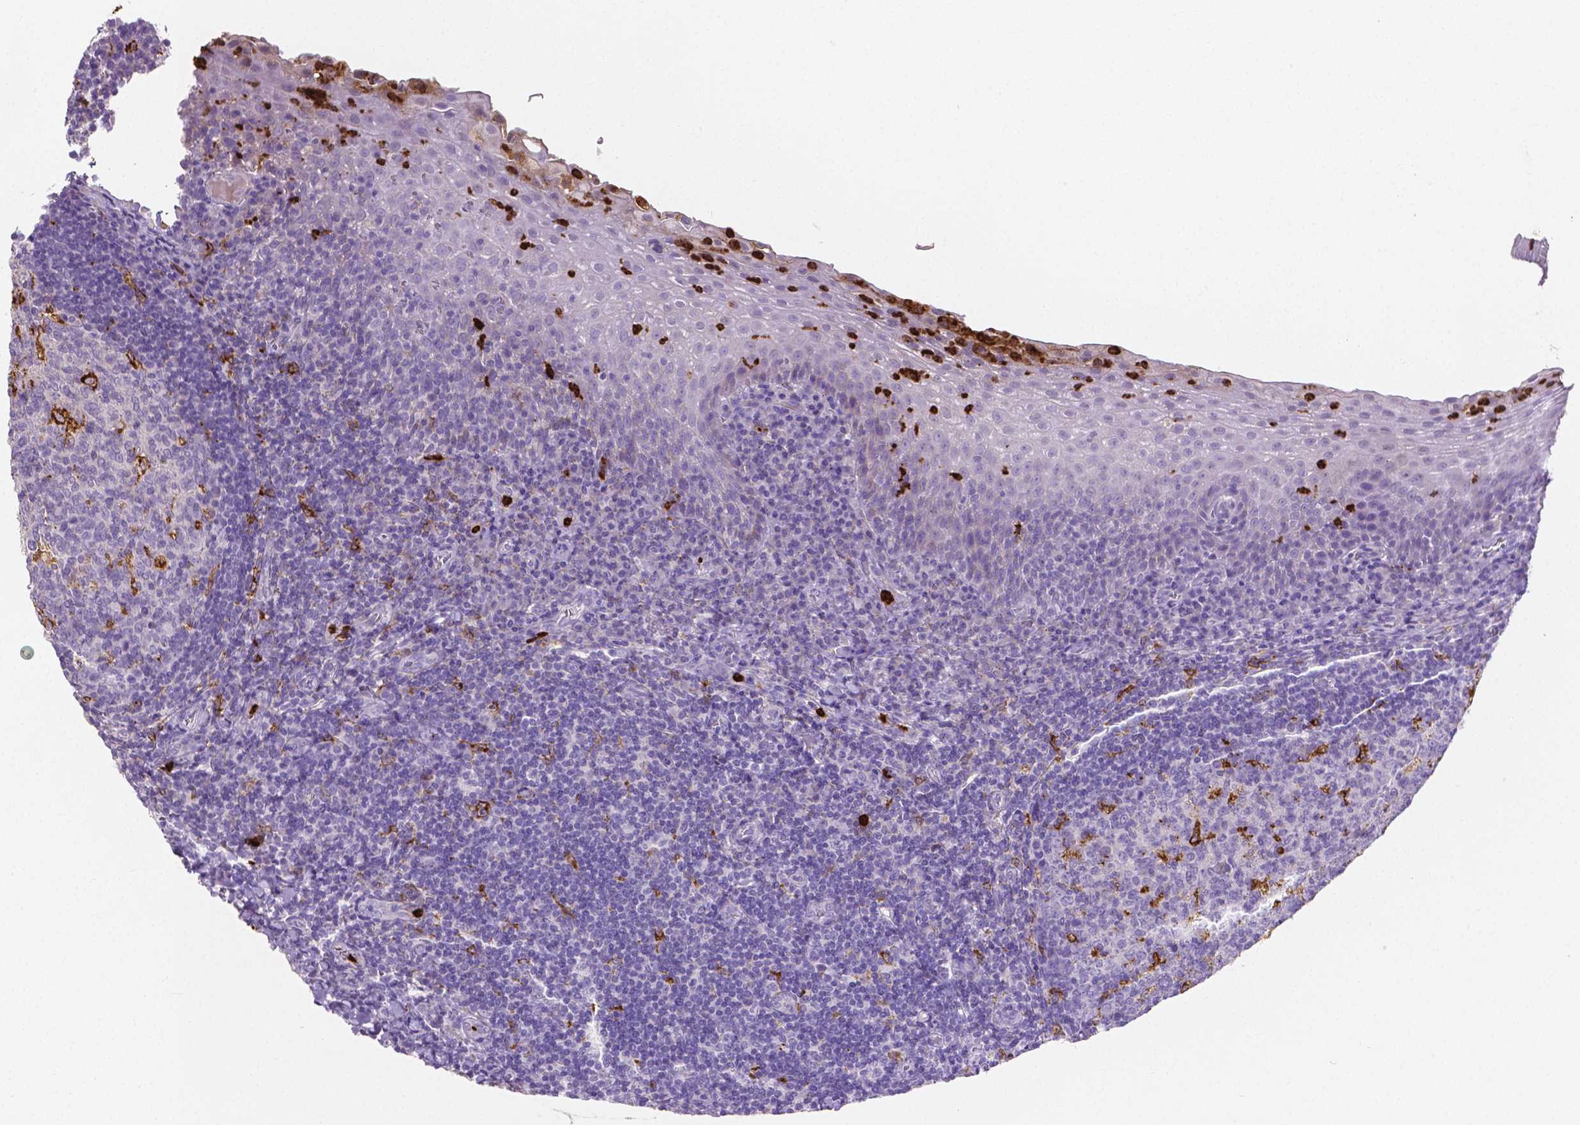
{"staining": {"intensity": "strong", "quantity": "<25%", "location": "cytoplasmic/membranous"}, "tissue": "tonsil", "cell_type": "Germinal center cells", "image_type": "normal", "snomed": [{"axis": "morphology", "description": "Normal tissue, NOS"}, {"axis": "morphology", "description": "Inflammation, NOS"}, {"axis": "topography", "description": "Tonsil"}], "caption": "Germinal center cells reveal strong cytoplasmic/membranous staining in approximately <25% of cells in unremarkable tonsil.", "gene": "MMP9", "patient": {"sex": "female", "age": 31}}